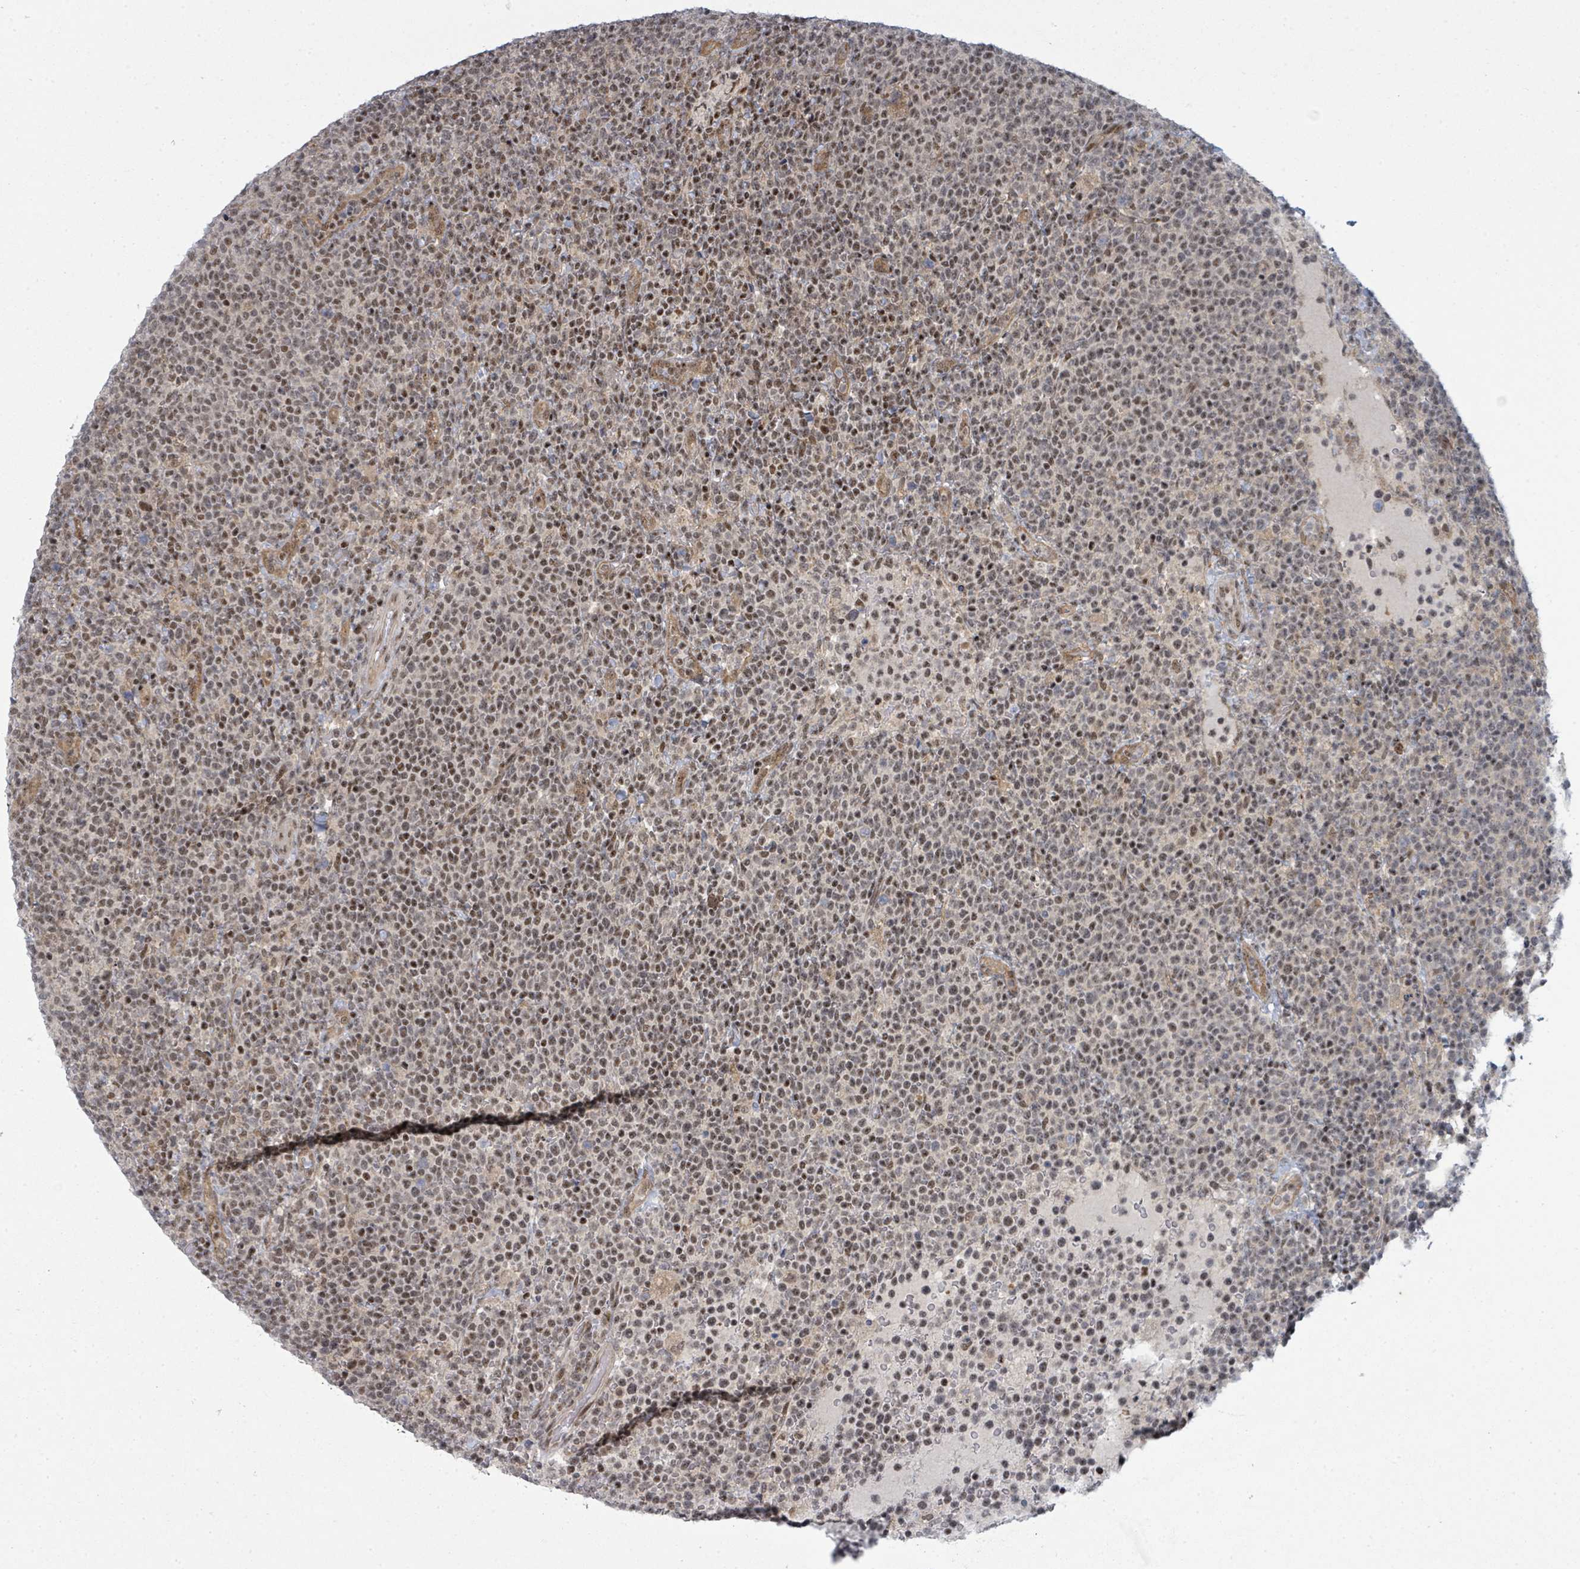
{"staining": {"intensity": "moderate", "quantity": "25%-75%", "location": "nuclear"}, "tissue": "lymphoma", "cell_type": "Tumor cells", "image_type": "cancer", "snomed": [{"axis": "morphology", "description": "Malignant lymphoma, non-Hodgkin's type, High grade"}, {"axis": "topography", "description": "Lymph node"}], "caption": "Human lymphoma stained with a protein marker displays moderate staining in tumor cells.", "gene": "PSMG2", "patient": {"sex": "male", "age": 61}}